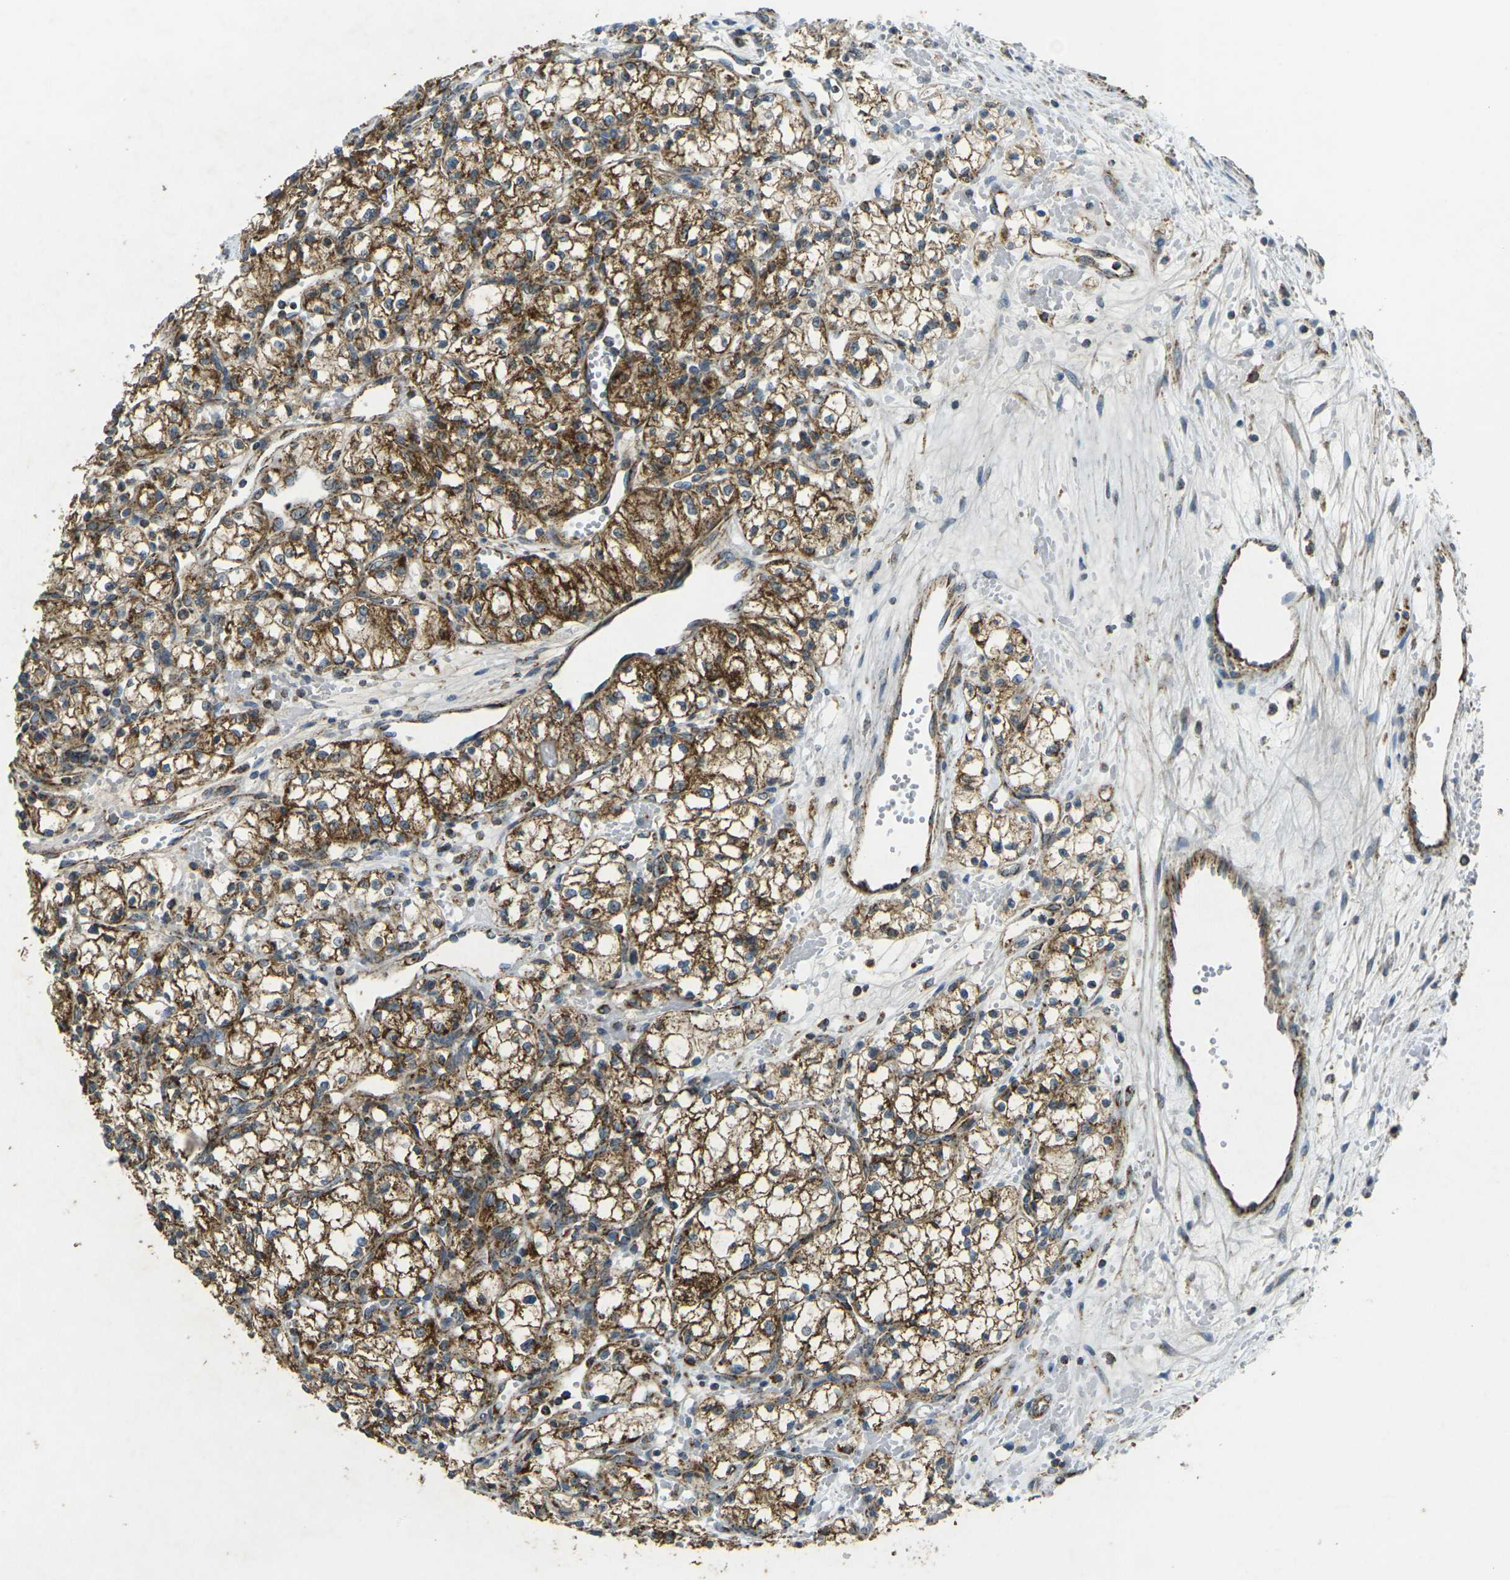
{"staining": {"intensity": "strong", "quantity": ">75%", "location": "cytoplasmic/membranous"}, "tissue": "renal cancer", "cell_type": "Tumor cells", "image_type": "cancer", "snomed": [{"axis": "morphology", "description": "Normal tissue, NOS"}, {"axis": "morphology", "description": "Adenocarcinoma, NOS"}, {"axis": "topography", "description": "Kidney"}], "caption": "IHC (DAB) staining of adenocarcinoma (renal) displays strong cytoplasmic/membranous protein staining in about >75% of tumor cells. The staining was performed using DAB to visualize the protein expression in brown, while the nuclei were stained in blue with hematoxylin (Magnification: 20x).", "gene": "IGF1R", "patient": {"sex": "male", "age": 59}}